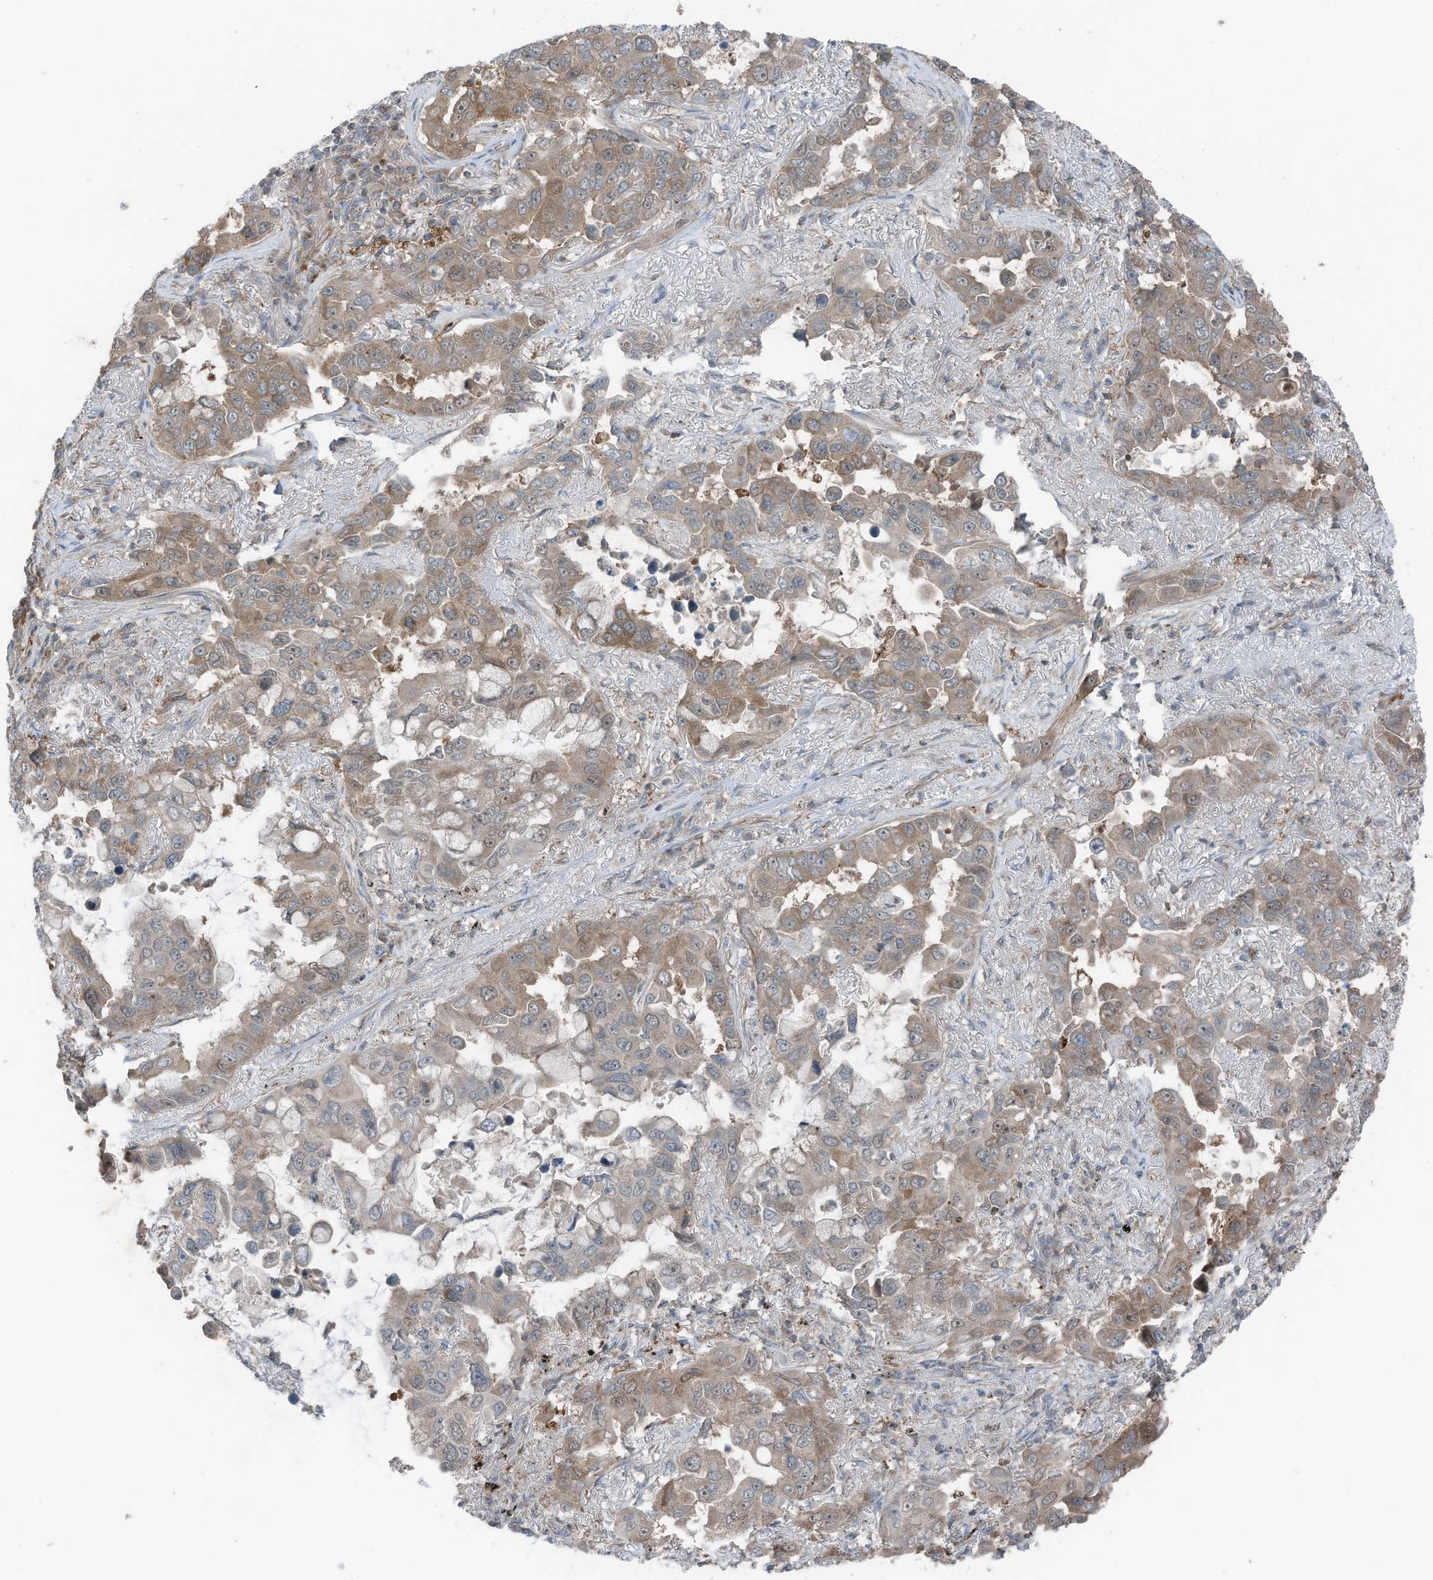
{"staining": {"intensity": "weak", "quantity": ">75%", "location": "cytoplasmic/membranous"}, "tissue": "lung cancer", "cell_type": "Tumor cells", "image_type": "cancer", "snomed": [{"axis": "morphology", "description": "Adenocarcinoma, NOS"}, {"axis": "topography", "description": "Lung"}], "caption": "Lung adenocarcinoma stained with DAB (3,3'-diaminobenzidine) IHC demonstrates low levels of weak cytoplasmic/membranous positivity in about >75% of tumor cells. The protein is stained brown, and the nuclei are stained in blue (DAB IHC with brightfield microscopy, high magnification).", "gene": "TXNDC9", "patient": {"sex": "male", "age": 64}}